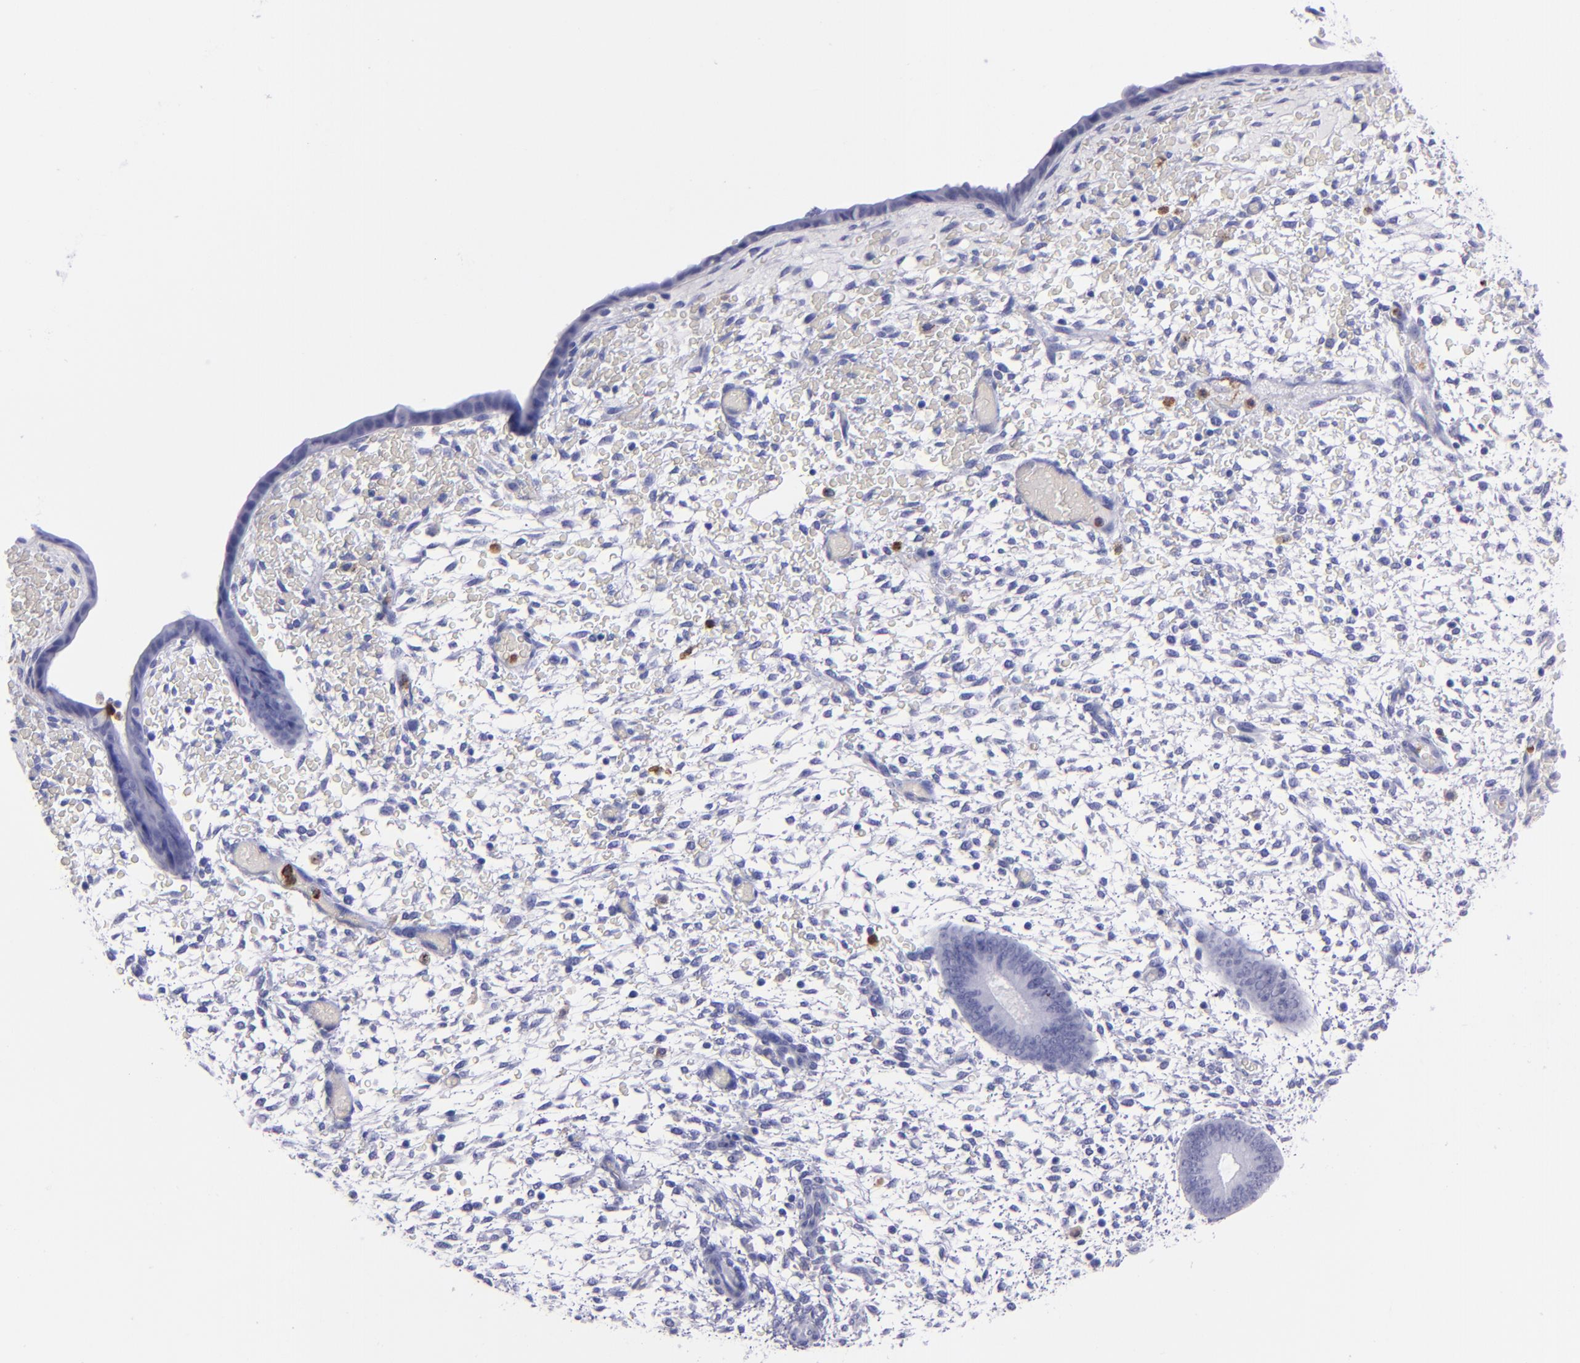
{"staining": {"intensity": "moderate", "quantity": "<25%", "location": "cytoplasmic/membranous"}, "tissue": "endometrium", "cell_type": "Cells in endometrial stroma", "image_type": "normal", "snomed": [{"axis": "morphology", "description": "Normal tissue, NOS"}, {"axis": "topography", "description": "Endometrium"}], "caption": "IHC staining of unremarkable endometrium, which demonstrates low levels of moderate cytoplasmic/membranous positivity in about <25% of cells in endometrial stroma indicating moderate cytoplasmic/membranous protein staining. The staining was performed using DAB (brown) for protein detection and nuclei were counterstained in hematoxylin (blue).", "gene": "CR1", "patient": {"sex": "female", "age": 42}}